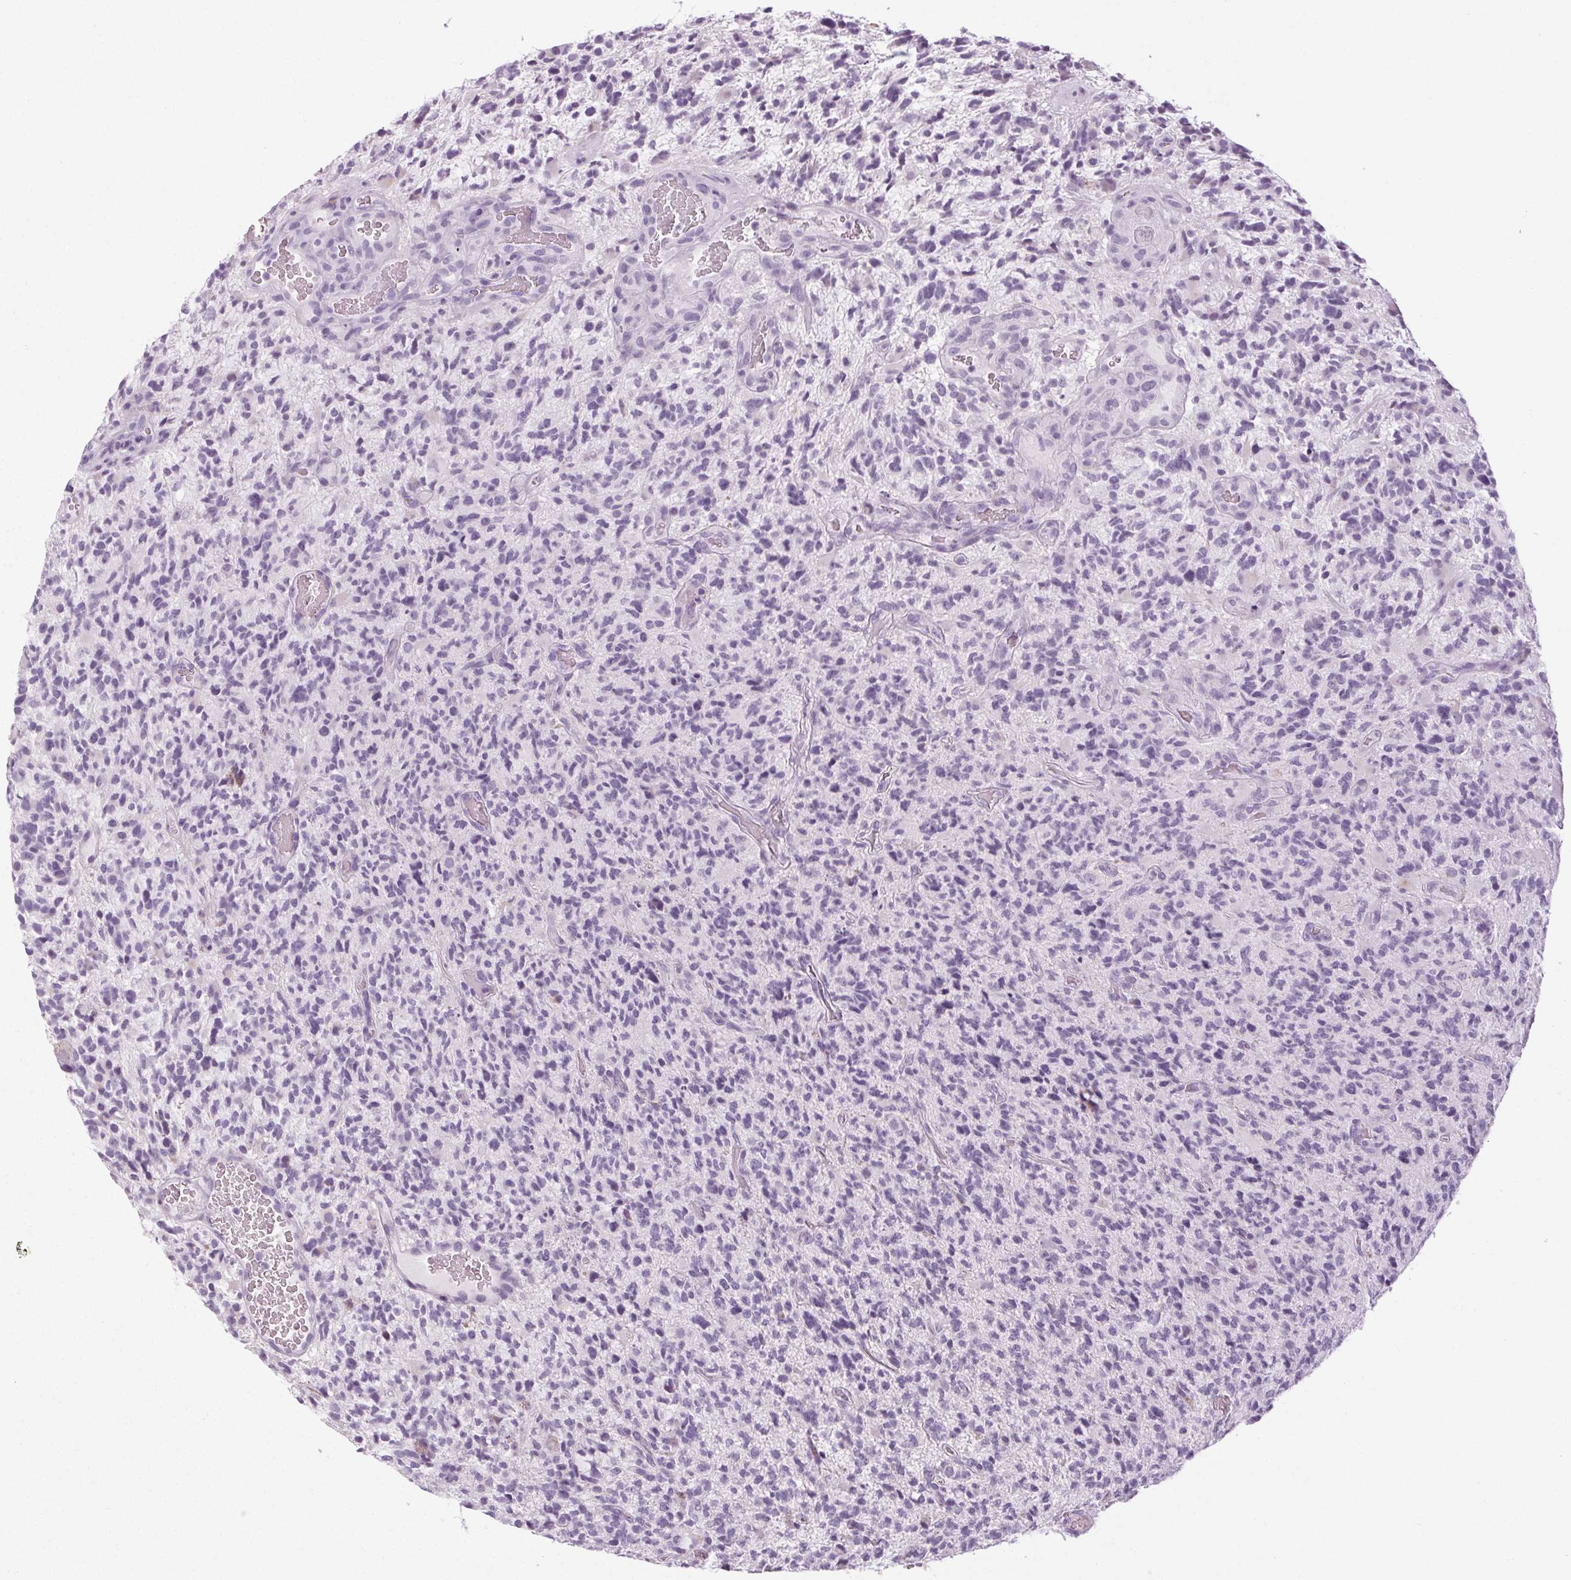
{"staining": {"intensity": "negative", "quantity": "none", "location": "none"}, "tissue": "glioma", "cell_type": "Tumor cells", "image_type": "cancer", "snomed": [{"axis": "morphology", "description": "Glioma, malignant, High grade"}, {"axis": "topography", "description": "Brain"}], "caption": "Immunohistochemistry histopathology image of human glioma stained for a protein (brown), which shows no expression in tumor cells.", "gene": "POMC", "patient": {"sex": "female", "age": 71}}